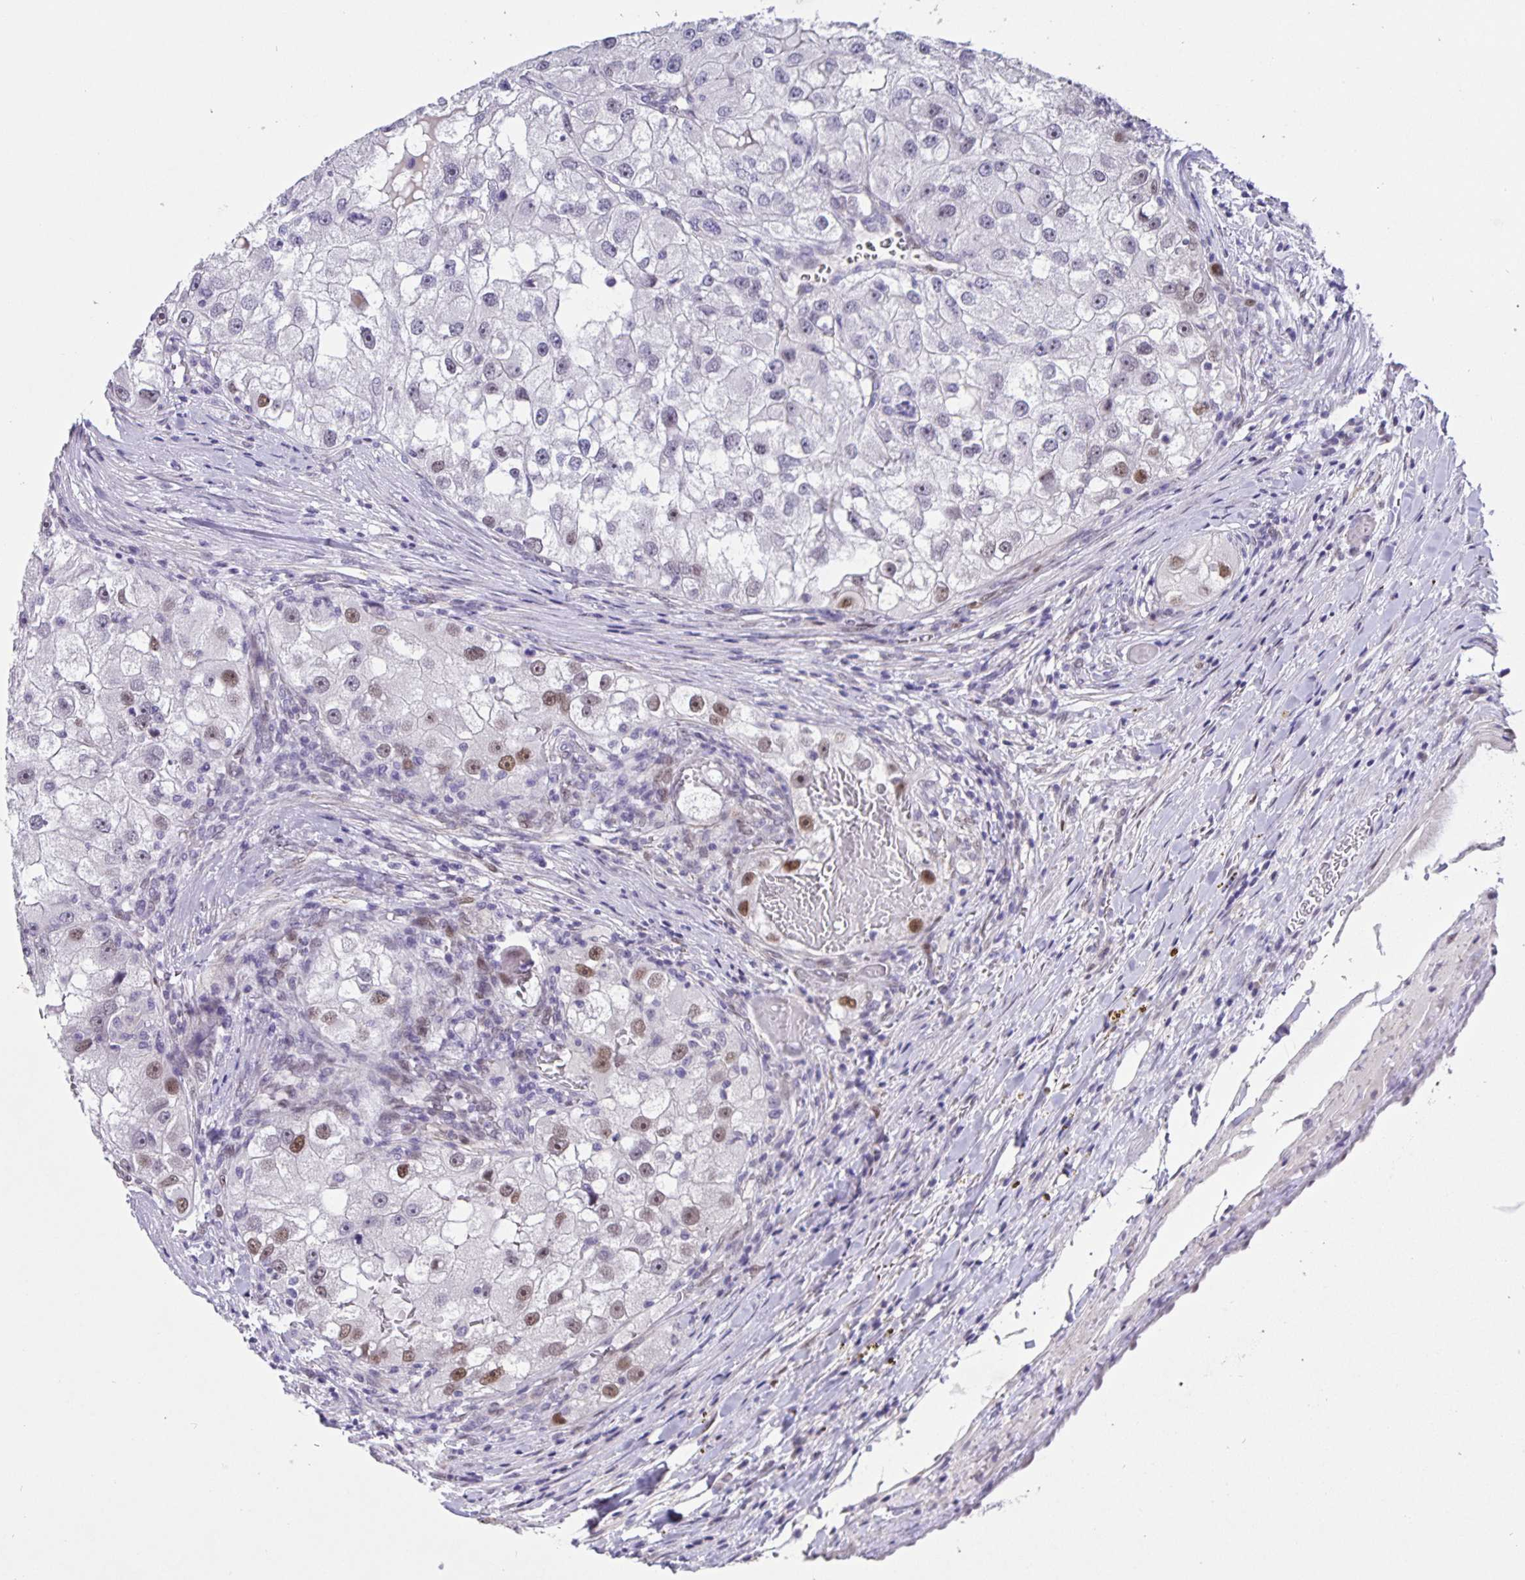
{"staining": {"intensity": "weak", "quantity": "<25%", "location": "nuclear"}, "tissue": "renal cancer", "cell_type": "Tumor cells", "image_type": "cancer", "snomed": [{"axis": "morphology", "description": "Adenocarcinoma, NOS"}, {"axis": "topography", "description": "Kidney"}], "caption": "Renal cancer was stained to show a protein in brown. There is no significant staining in tumor cells. The staining is performed using DAB (3,3'-diaminobenzidine) brown chromogen with nuclei counter-stained in using hematoxylin.", "gene": "FOSL2", "patient": {"sex": "male", "age": 63}}